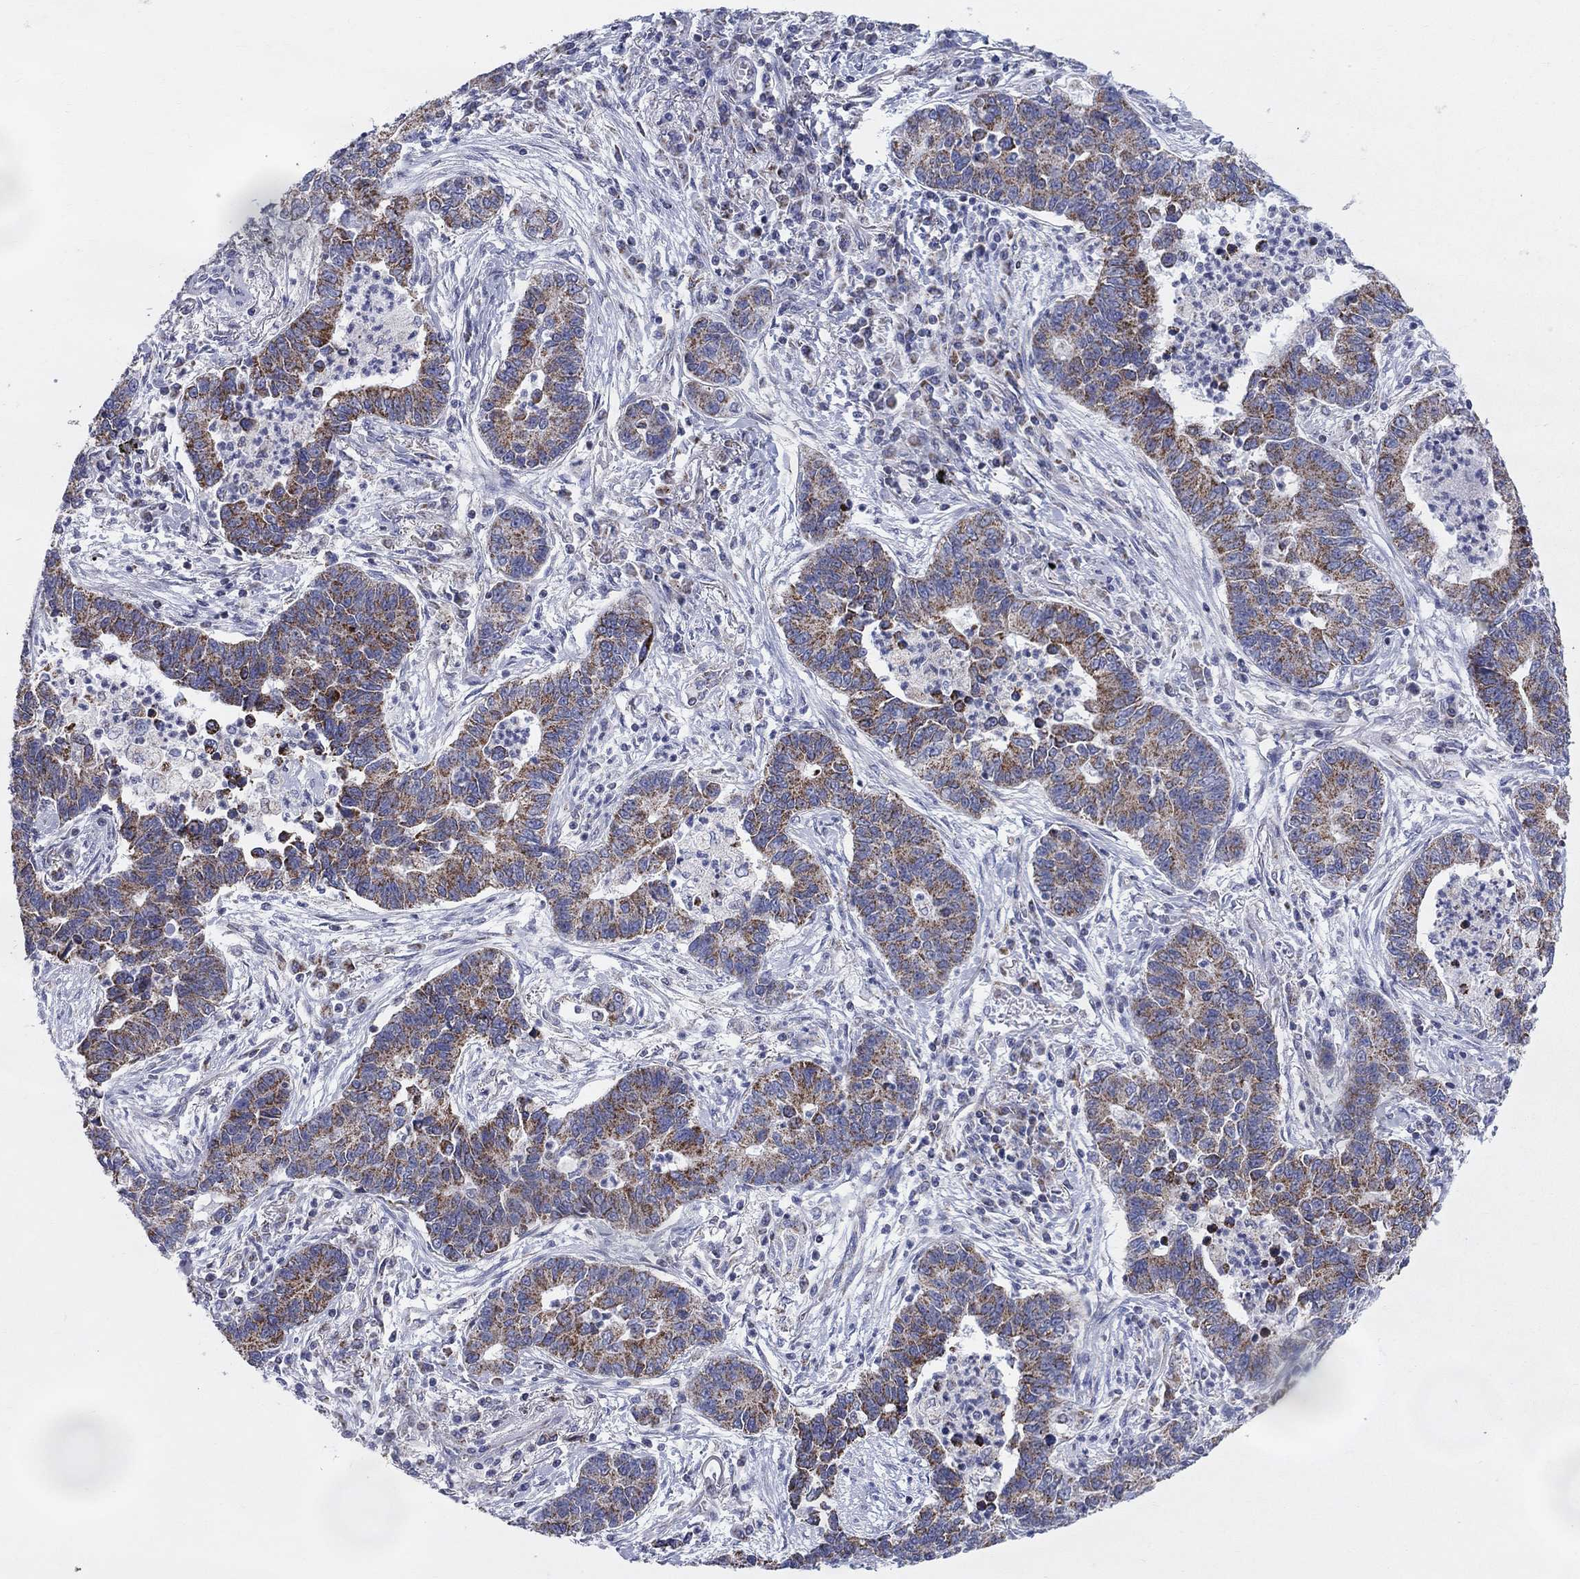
{"staining": {"intensity": "strong", "quantity": "25%-75%", "location": "cytoplasmic/membranous"}, "tissue": "lung cancer", "cell_type": "Tumor cells", "image_type": "cancer", "snomed": [{"axis": "morphology", "description": "Adenocarcinoma, NOS"}, {"axis": "topography", "description": "Lung"}], "caption": "IHC staining of lung cancer (adenocarcinoma), which reveals high levels of strong cytoplasmic/membranous positivity in approximately 25%-75% of tumor cells indicating strong cytoplasmic/membranous protein staining. The staining was performed using DAB (3,3'-diaminobenzidine) (brown) for protein detection and nuclei were counterstained in hematoxylin (blue).", "gene": "KISS1R", "patient": {"sex": "female", "age": 57}}